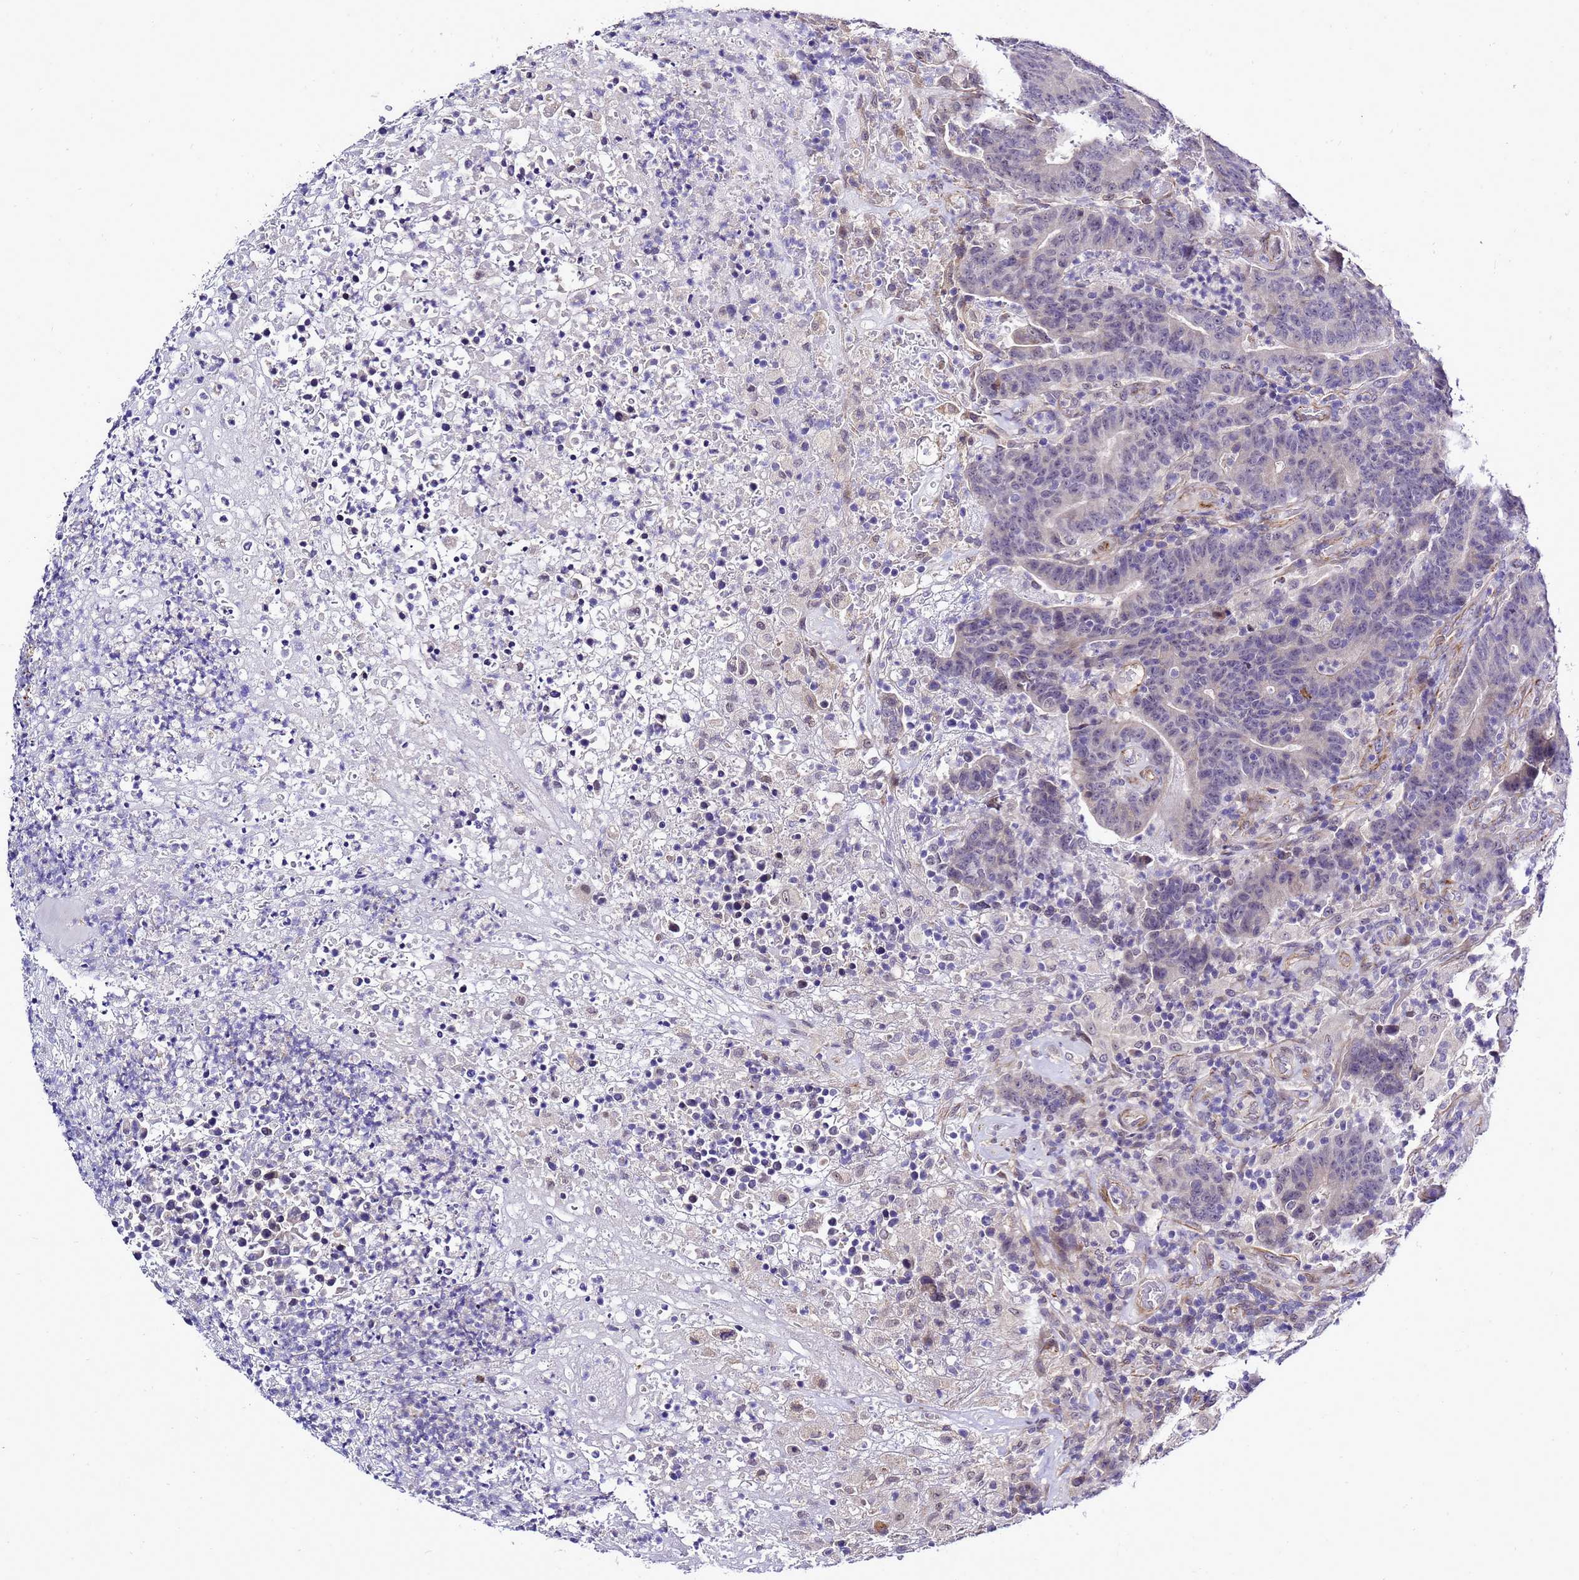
{"staining": {"intensity": "negative", "quantity": "none", "location": "none"}, "tissue": "colorectal cancer", "cell_type": "Tumor cells", "image_type": "cancer", "snomed": [{"axis": "morphology", "description": "Normal tissue, NOS"}, {"axis": "morphology", "description": "Adenocarcinoma, NOS"}, {"axis": "topography", "description": "Colon"}], "caption": "This is an IHC histopathology image of colorectal adenocarcinoma. There is no staining in tumor cells.", "gene": "GZF1", "patient": {"sex": "female", "age": 75}}